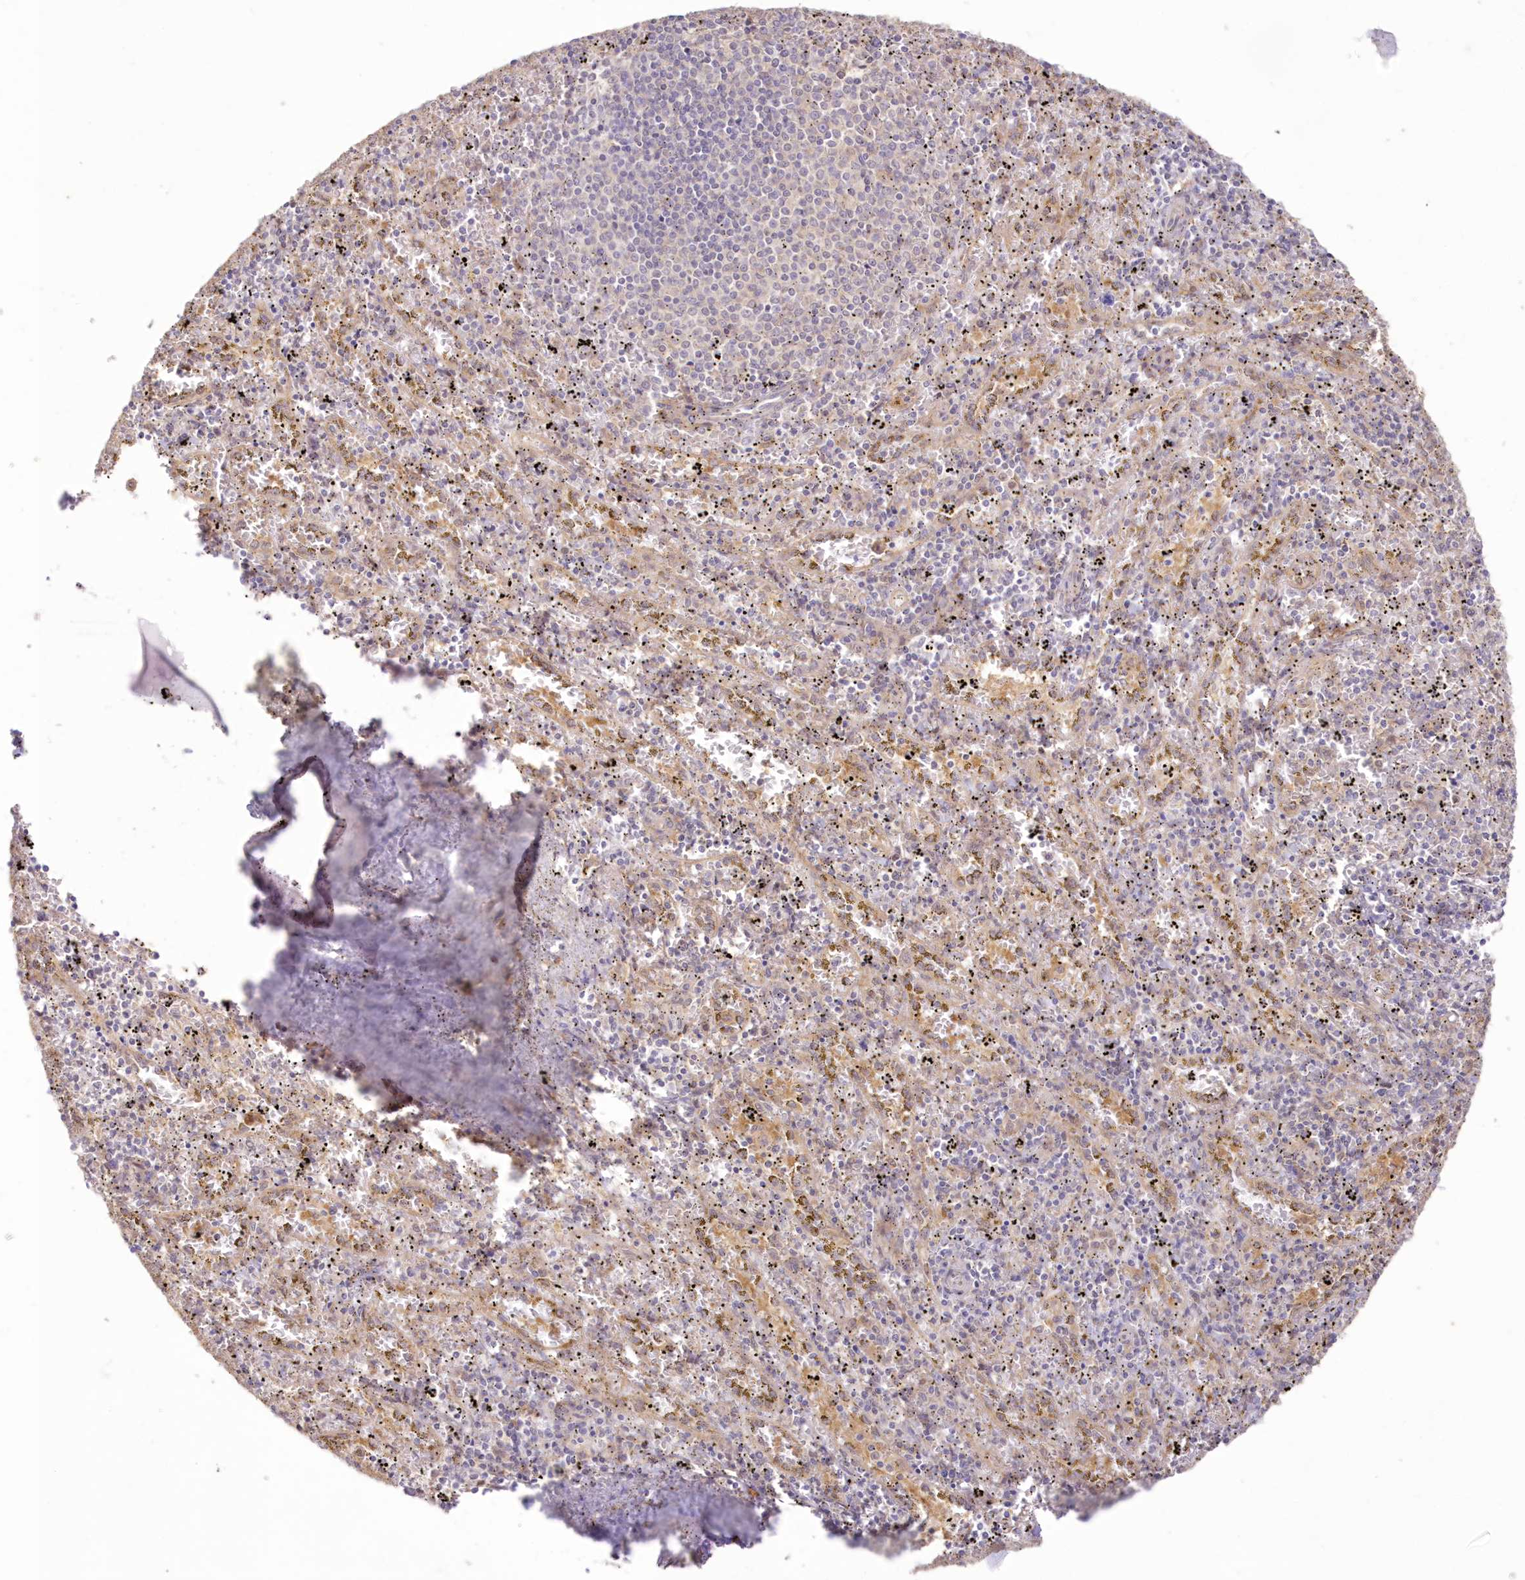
{"staining": {"intensity": "negative", "quantity": "none", "location": "none"}, "tissue": "spleen", "cell_type": "Cells in red pulp", "image_type": "normal", "snomed": [{"axis": "morphology", "description": "Normal tissue, NOS"}, {"axis": "topography", "description": "Spleen"}], "caption": "Cells in red pulp are negative for brown protein staining in unremarkable spleen. Brightfield microscopy of IHC stained with DAB (3,3'-diaminobenzidine) (brown) and hematoxylin (blue), captured at high magnification.", "gene": "RNPEP", "patient": {"sex": "male", "age": 11}}